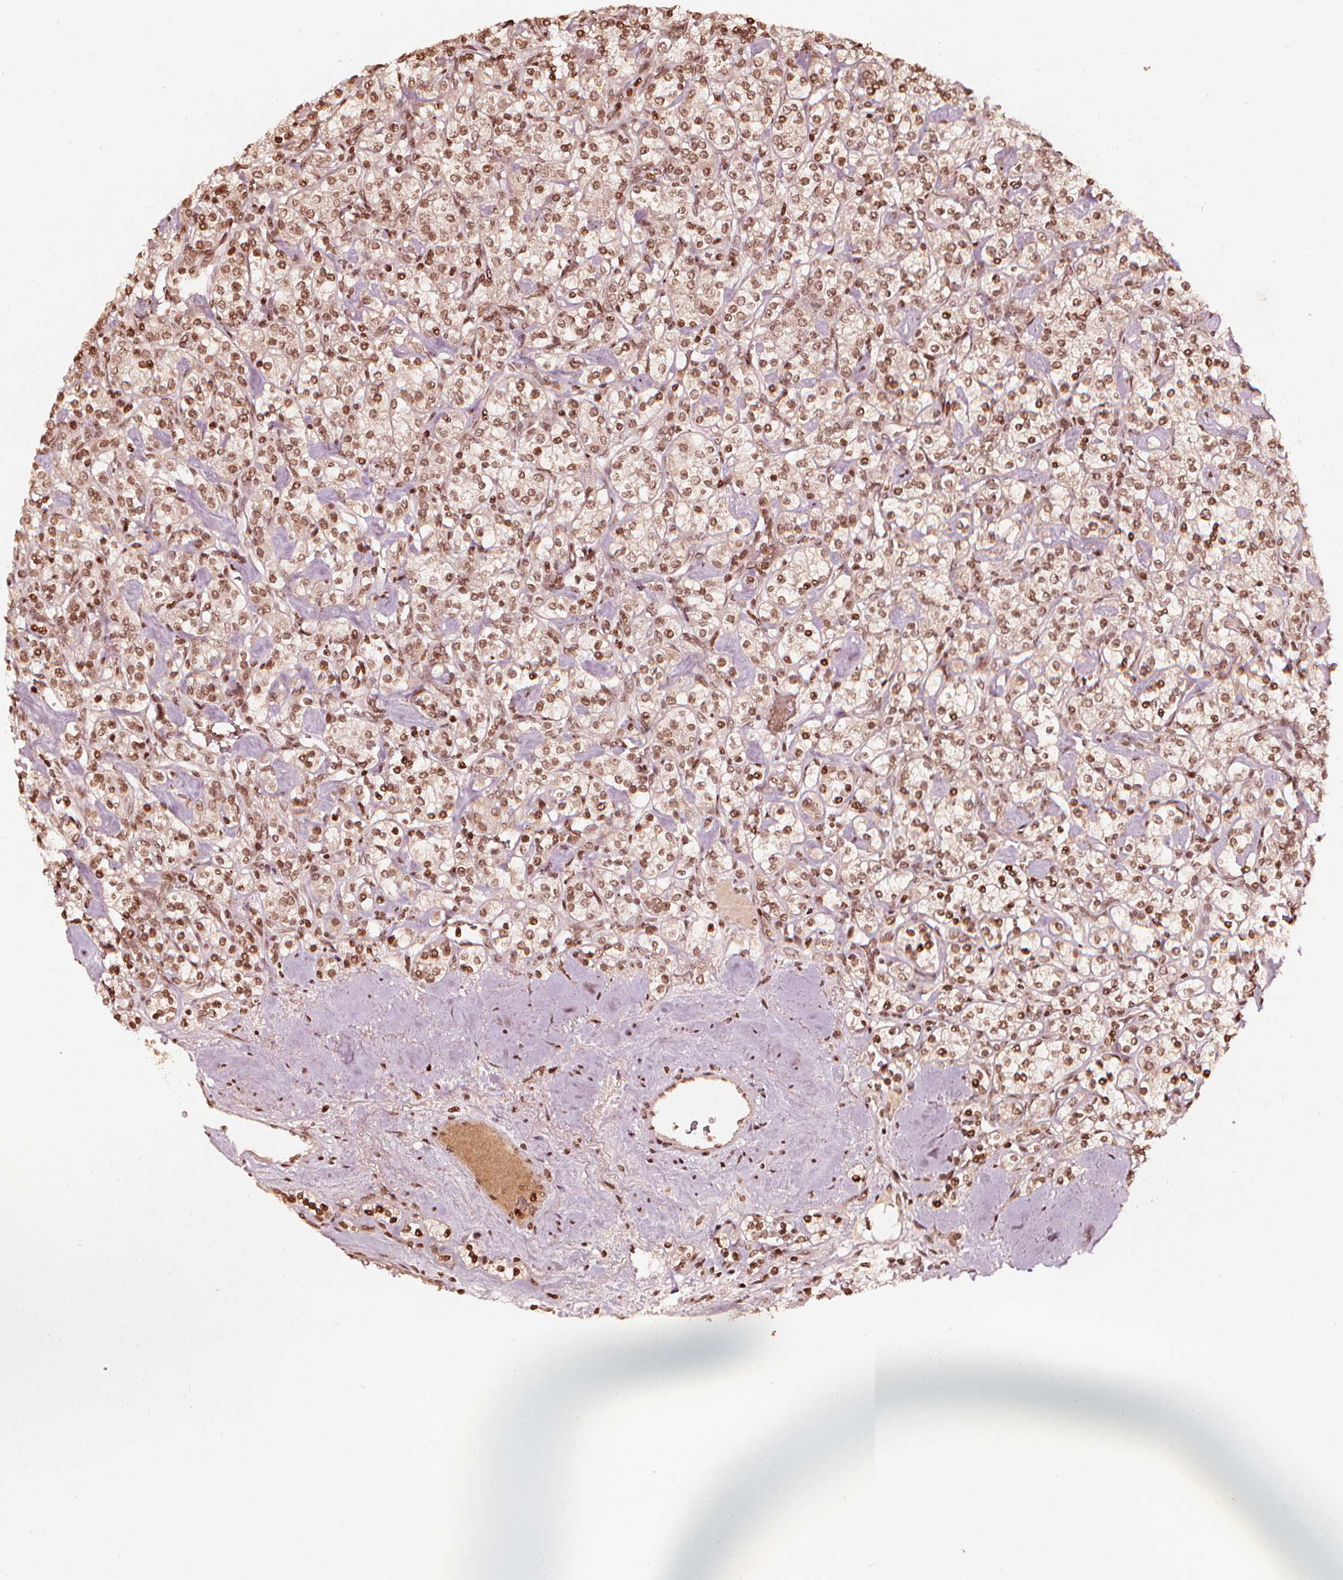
{"staining": {"intensity": "moderate", "quantity": ">75%", "location": "nuclear"}, "tissue": "renal cancer", "cell_type": "Tumor cells", "image_type": "cancer", "snomed": [{"axis": "morphology", "description": "Adenocarcinoma, NOS"}, {"axis": "topography", "description": "Kidney"}], "caption": "Protein expression analysis of renal adenocarcinoma reveals moderate nuclear expression in approximately >75% of tumor cells.", "gene": "H3C14", "patient": {"sex": "male", "age": 77}}